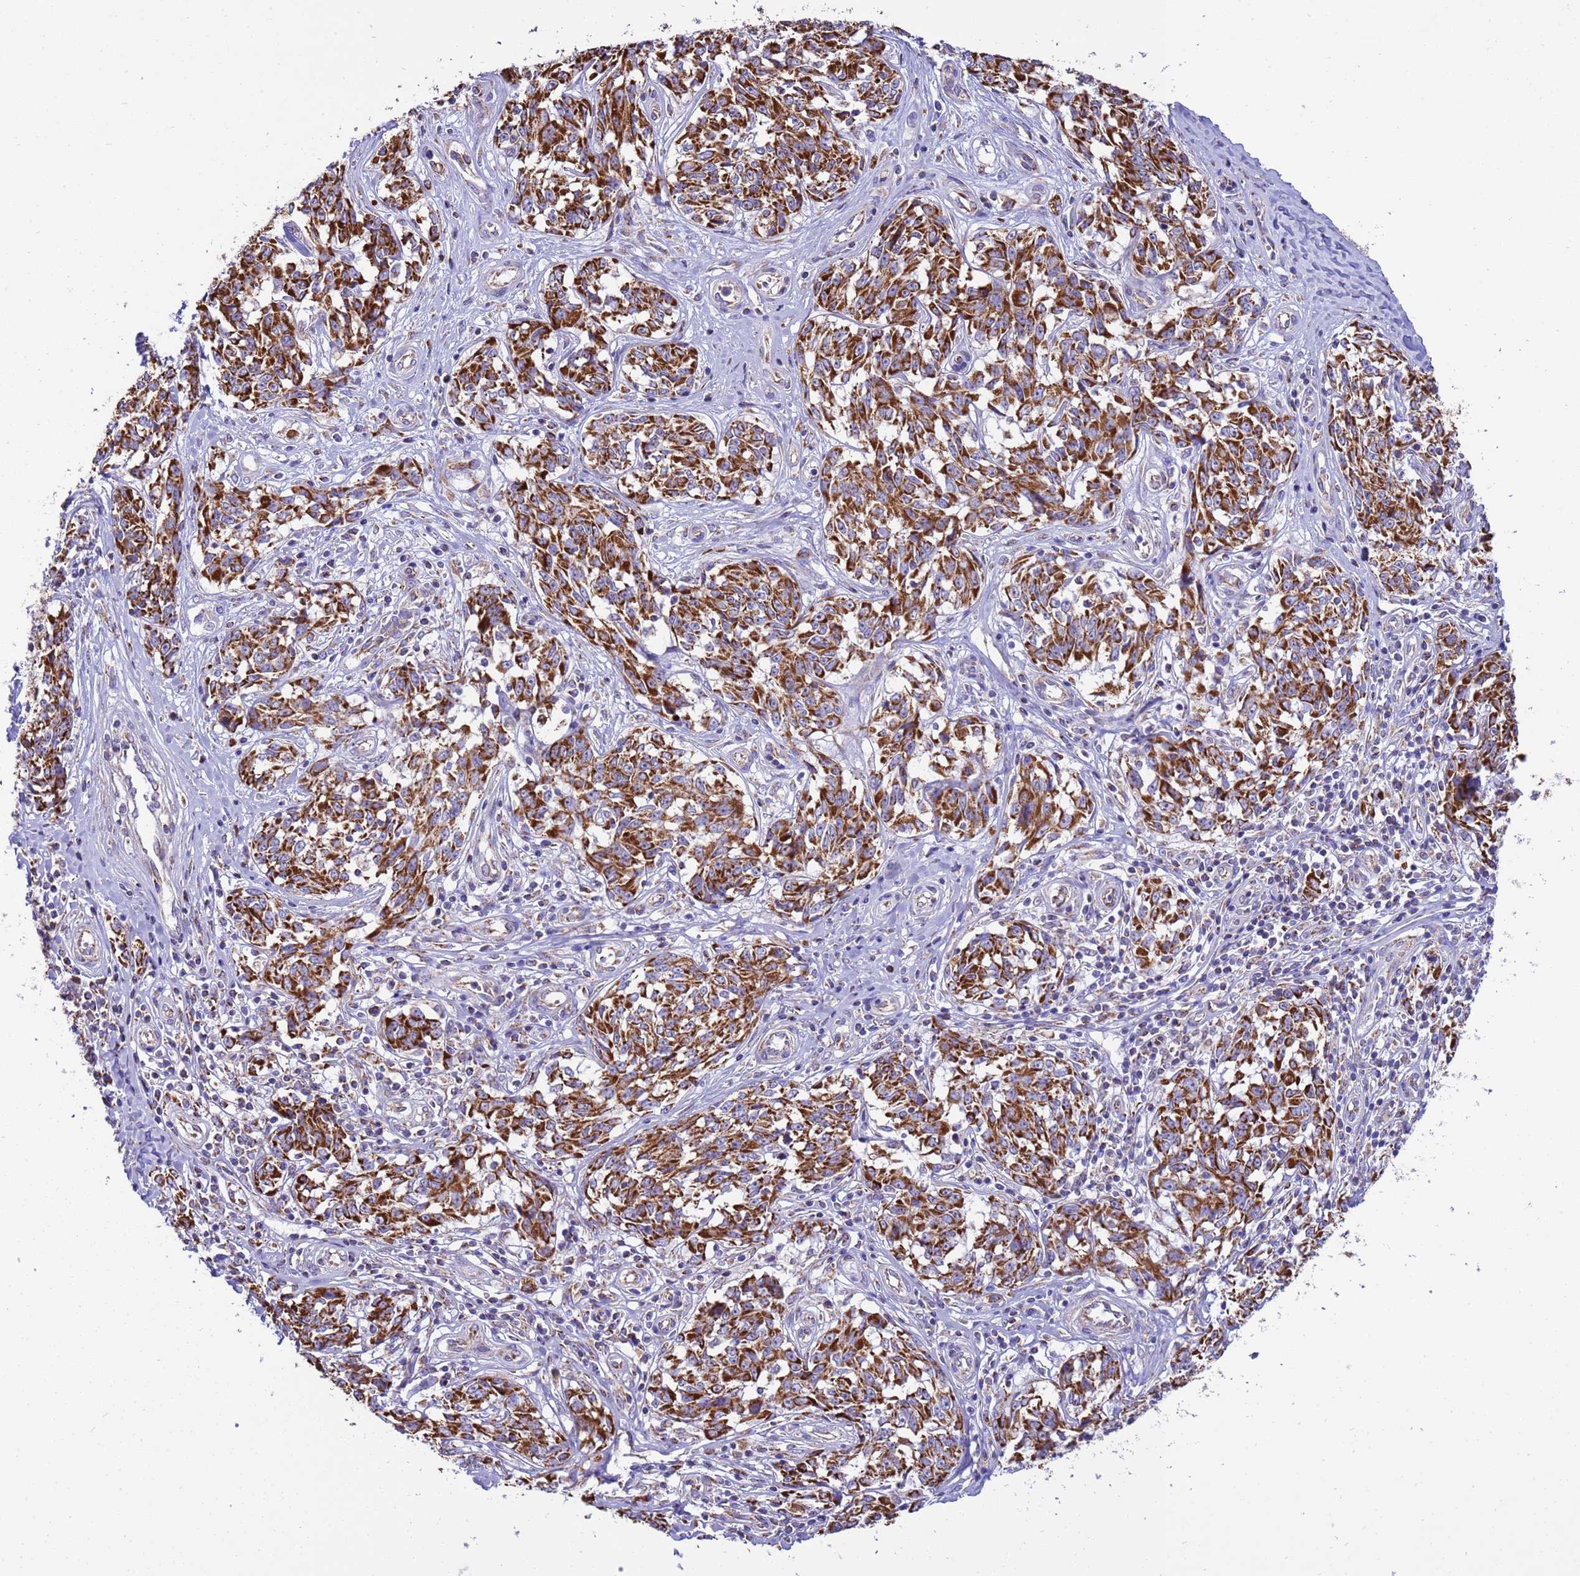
{"staining": {"intensity": "strong", "quantity": ">75%", "location": "cytoplasmic/membranous"}, "tissue": "melanoma", "cell_type": "Tumor cells", "image_type": "cancer", "snomed": [{"axis": "morphology", "description": "Normal tissue, NOS"}, {"axis": "morphology", "description": "Malignant melanoma, NOS"}, {"axis": "topography", "description": "Skin"}], "caption": "Malignant melanoma tissue demonstrates strong cytoplasmic/membranous expression in approximately >75% of tumor cells", "gene": "RNF165", "patient": {"sex": "female", "age": 64}}